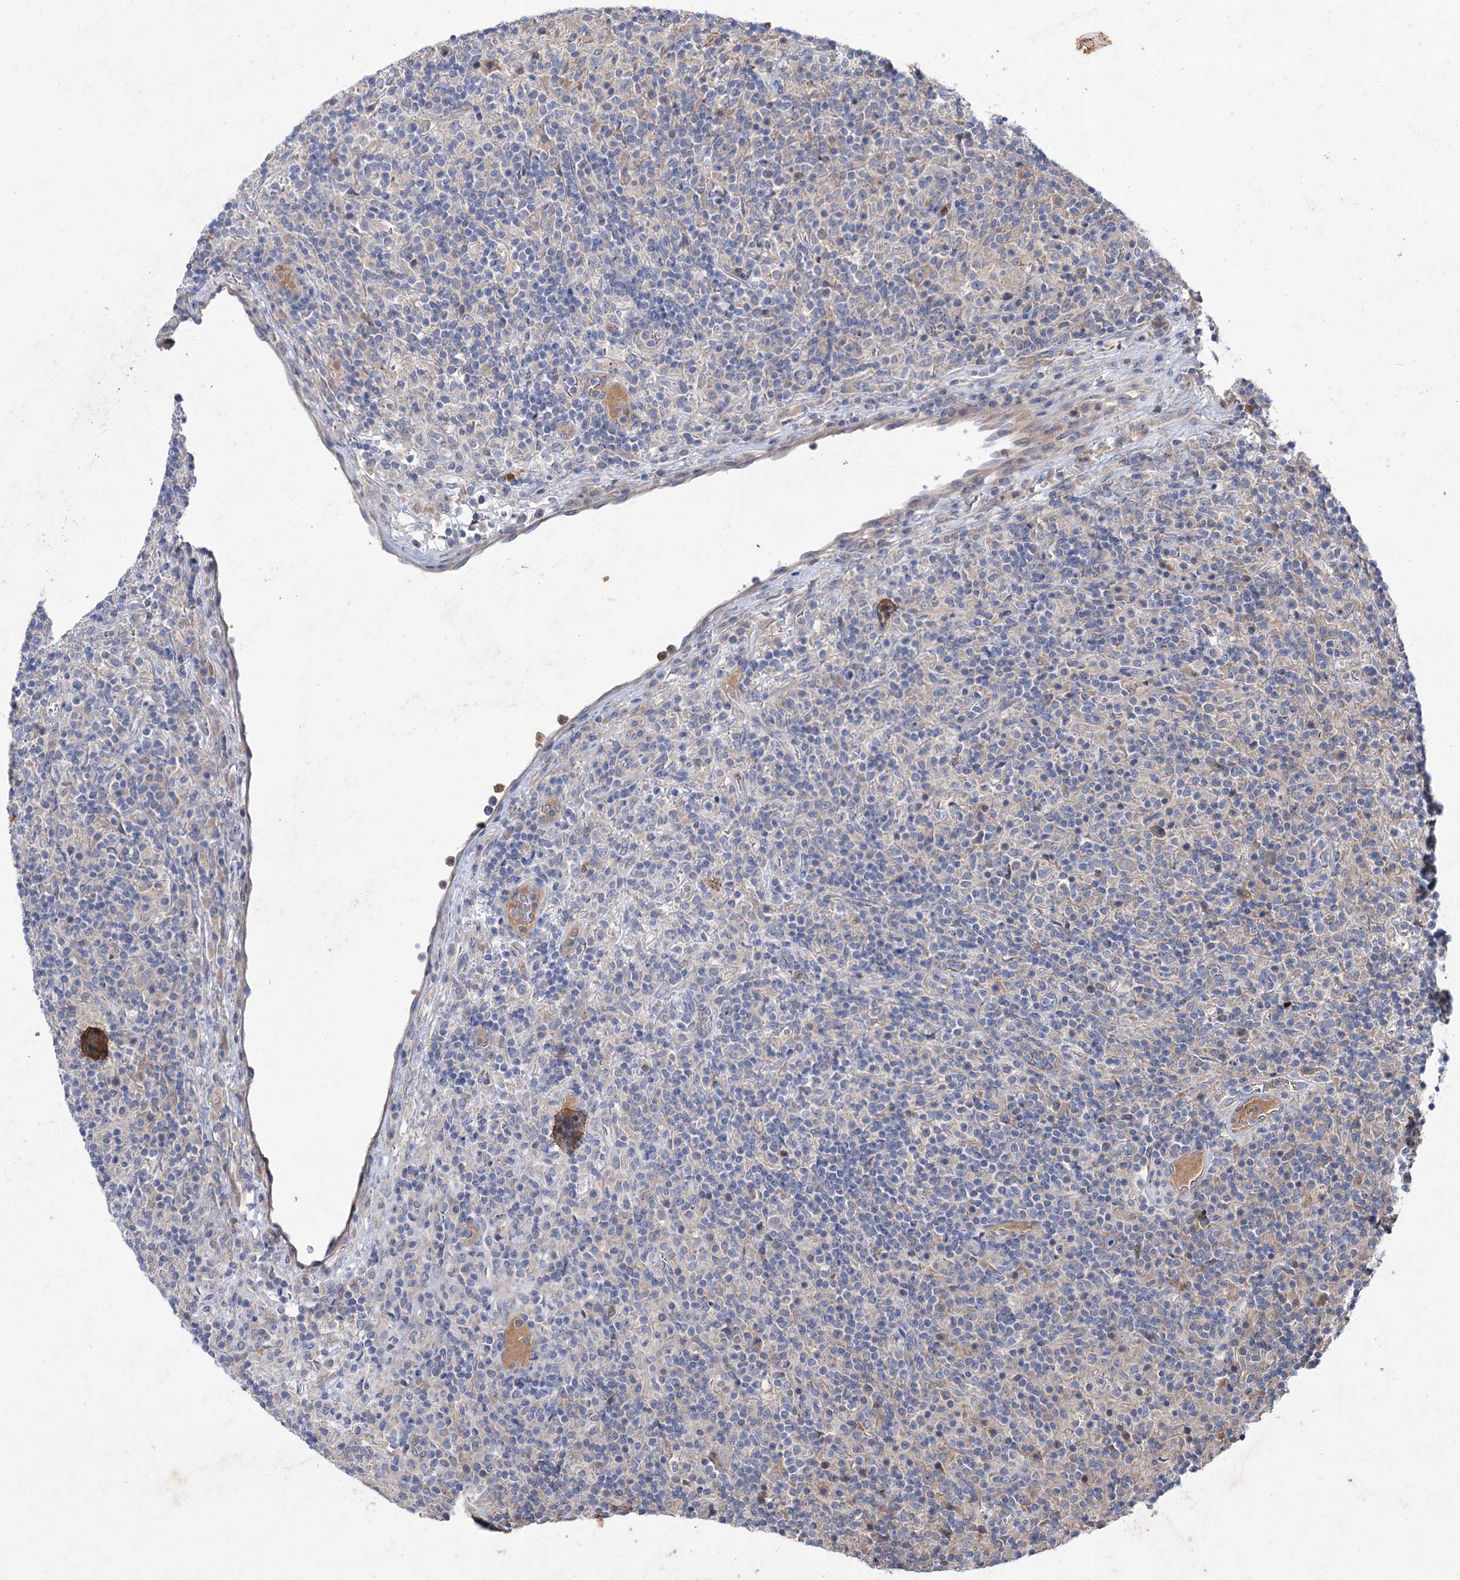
{"staining": {"intensity": "negative", "quantity": "none", "location": "none"}, "tissue": "lymphoma", "cell_type": "Tumor cells", "image_type": "cancer", "snomed": [{"axis": "morphology", "description": "Hodgkin's disease, NOS"}, {"axis": "topography", "description": "Lymph node"}], "caption": "Immunohistochemical staining of lymphoma displays no significant expression in tumor cells. (Immunohistochemistry, brightfield microscopy, high magnification).", "gene": "PTPN3", "patient": {"sex": "male", "age": 70}}